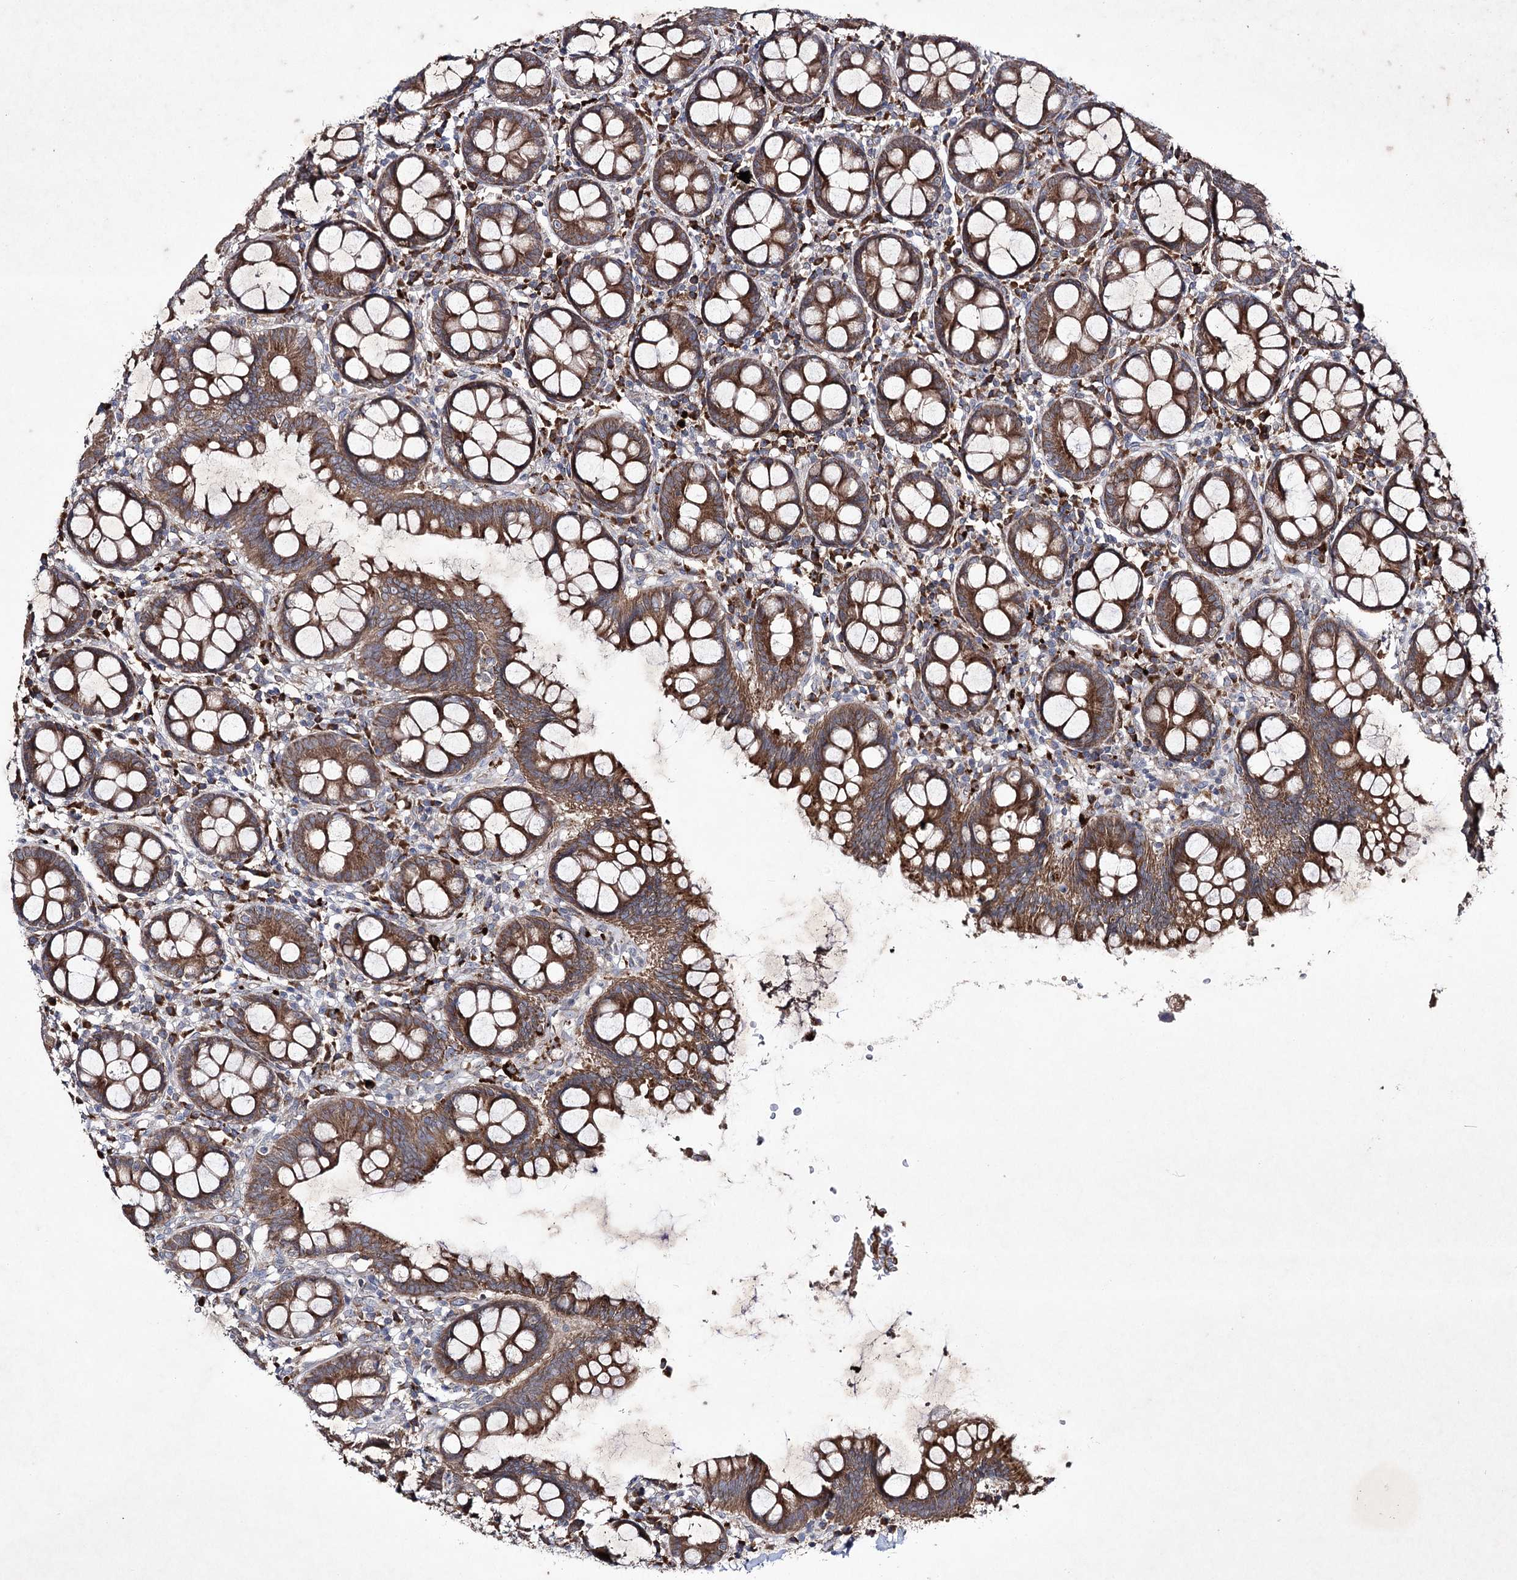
{"staining": {"intensity": "moderate", "quantity": ">75%", "location": "cytoplasmic/membranous"}, "tissue": "colon", "cell_type": "Endothelial cells", "image_type": "normal", "snomed": [{"axis": "morphology", "description": "Normal tissue, NOS"}, {"axis": "topography", "description": "Colon"}], "caption": "An immunohistochemistry image of normal tissue is shown. Protein staining in brown highlights moderate cytoplasmic/membranous positivity in colon within endothelial cells. The protein of interest is stained brown, and the nuclei are stained in blue (DAB IHC with brightfield microscopy, high magnification).", "gene": "ALG9", "patient": {"sex": "female", "age": 79}}